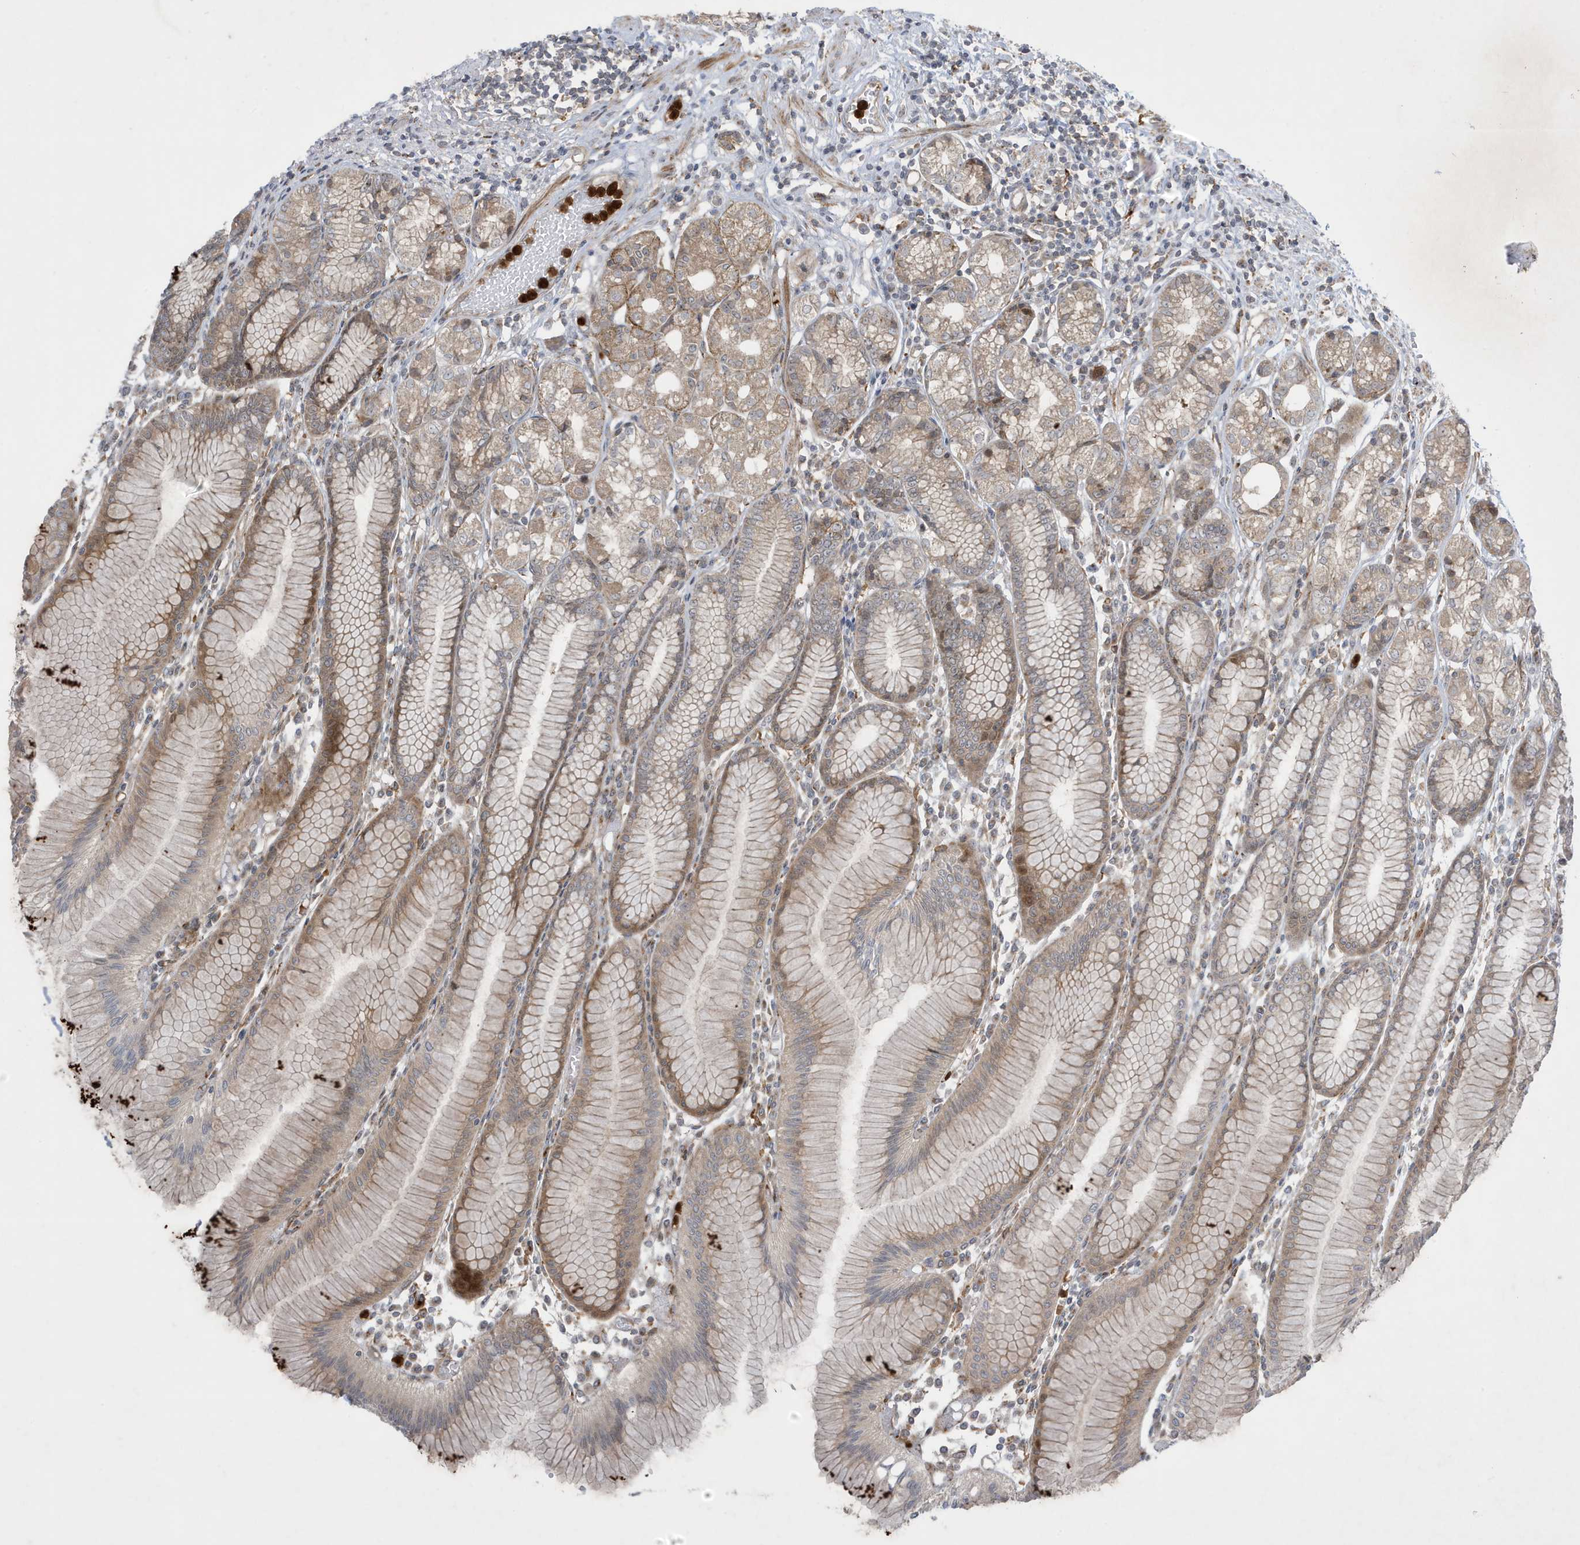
{"staining": {"intensity": "moderate", "quantity": "25%-75%", "location": "cytoplasmic/membranous"}, "tissue": "stomach", "cell_type": "Glandular cells", "image_type": "normal", "snomed": [{"axis": "morphology", "description": "Normal tissue, NOS"}, {"axis": "topography", "description": "Stomach"}], "caption": "Immunohistochemical staining of normal human stomach demonstrates medium levels of moderate cytoplasmic/membranous expression in approximately 25%-75% of glandular cells. Nuclei are stained in blue.", "gene": "IFT57", "patient": {"sex": "female", "age": 57}}